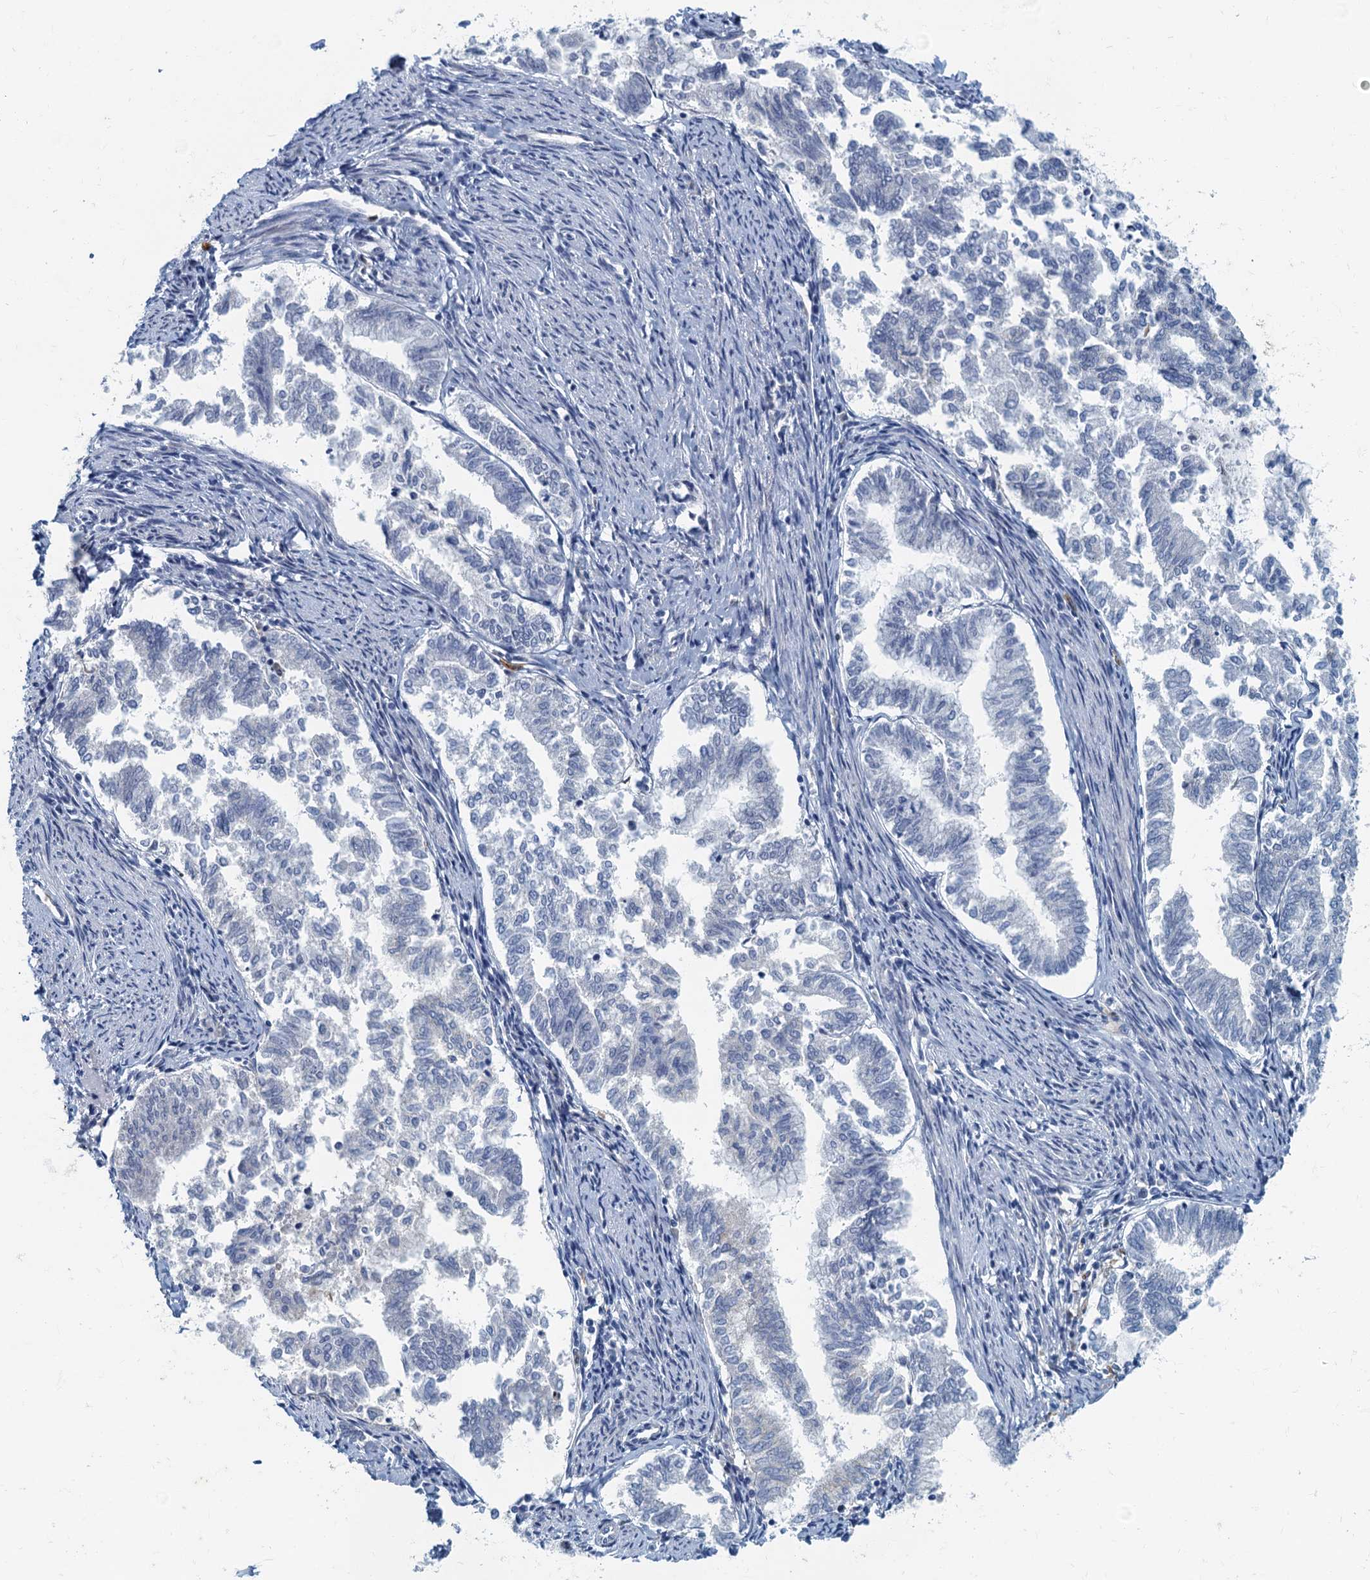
{"staining": {"intensity": "negative", "quantity": "none", "location": "none"}, "tissue": "endometrial cancer", "cell_type": "Tumor cells", "image_type": "cancer", "snomed": [{"axis": "morphology", "description": "Adenocarcinoma, NOS"}, {"axis": "topography", "description": "Endometrium"}], "caption": "DAB immunohistochemical staining of adenocarcinoma (endometrial) reveals no significant positivity in tumor cells. Nuclei are stained in blue.", "gene": "ANKDD1A", "patient": {"sex": "female", "age": 79}}